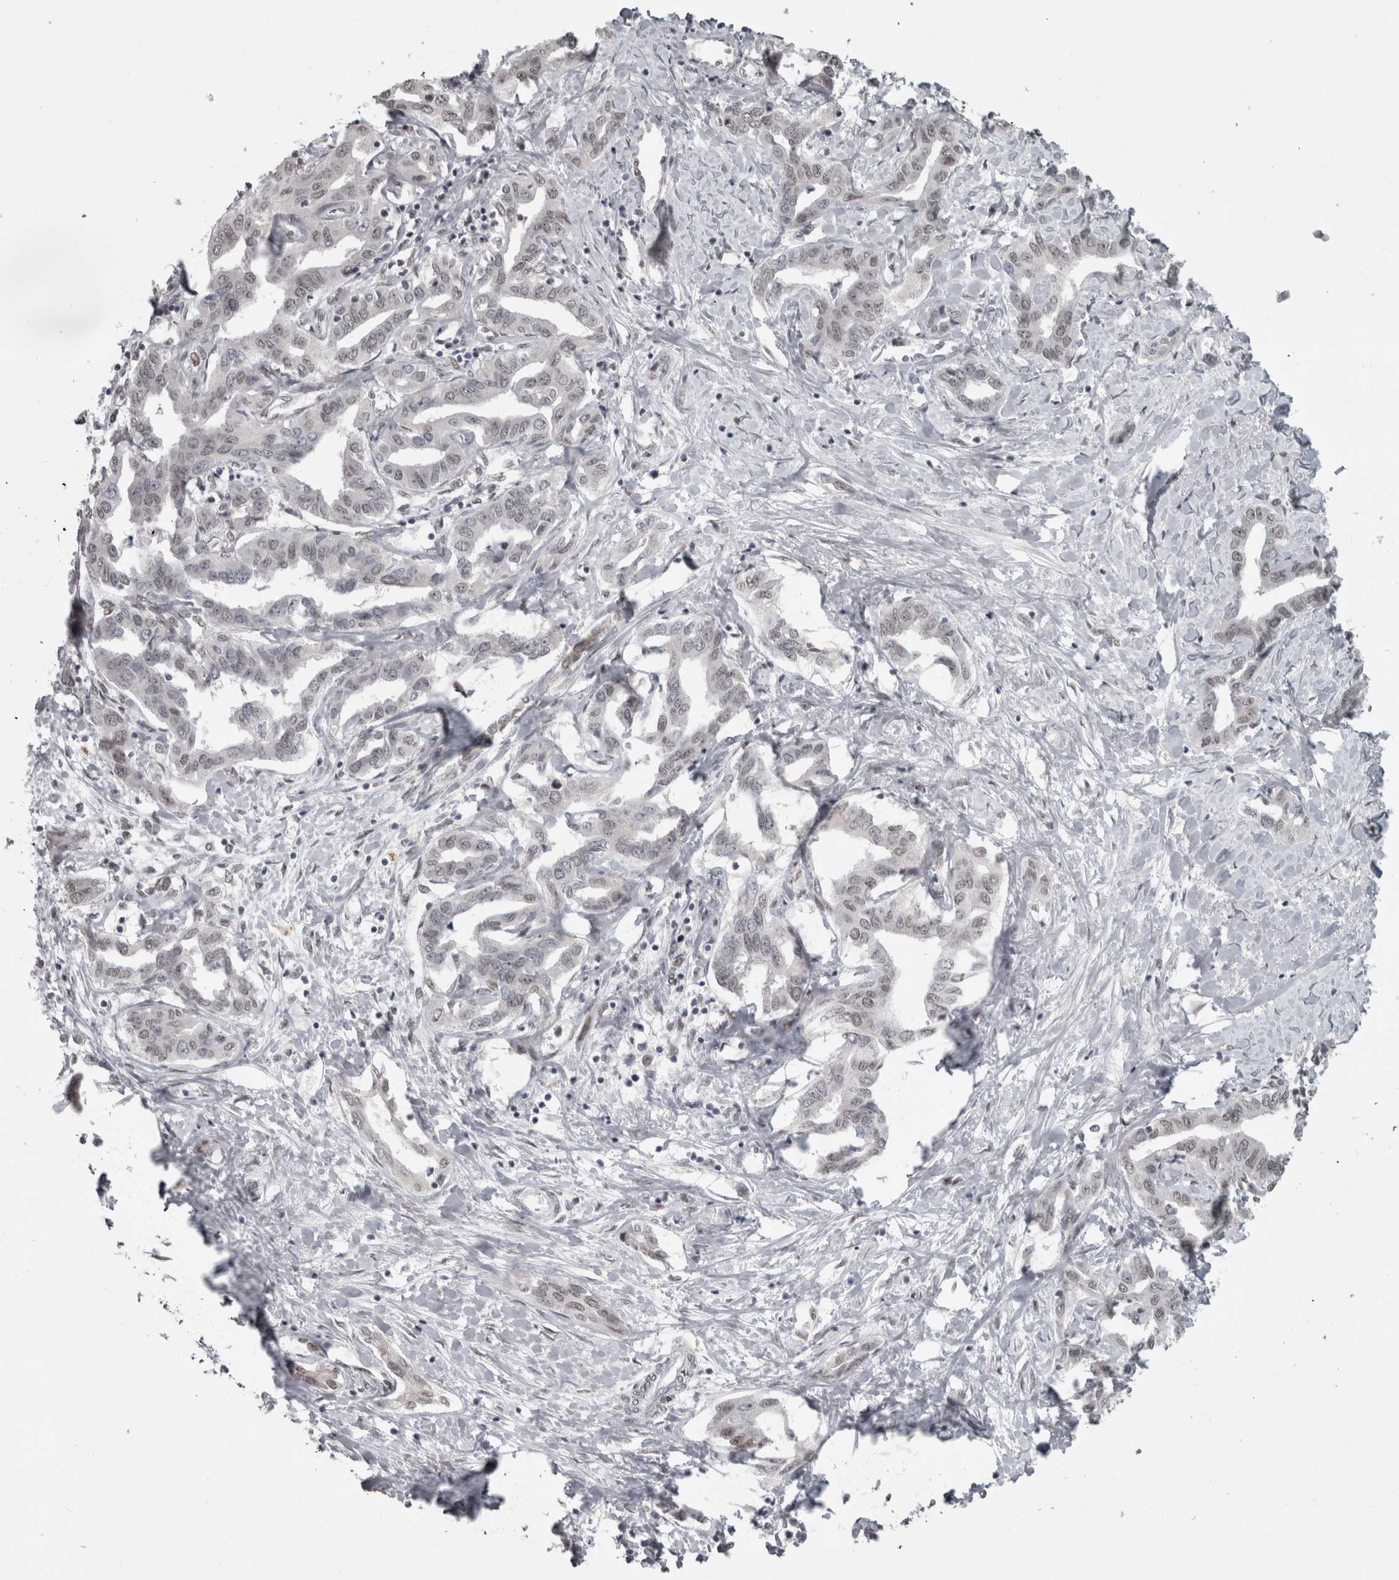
{"staining": {"intensity": "weak", "quantity": "<25%", "location": "nuclear"}, "tissue": "liver cancer", "cell_type": "Tumor cells", "image_type": "cancer", "snomed": [{"axis": "morphology", "description": "Cholangiocarcinoma"}, {"axis": "topography", "description": "Liver"}], "caption": "Immunohistochemistry micrograph of cholangiocarcinoma (liver) stained for a protein (brown), which reveals no staining in tumor cells.", "gene": "MICU3", "patient": {"sex": "male", "age": 59}}